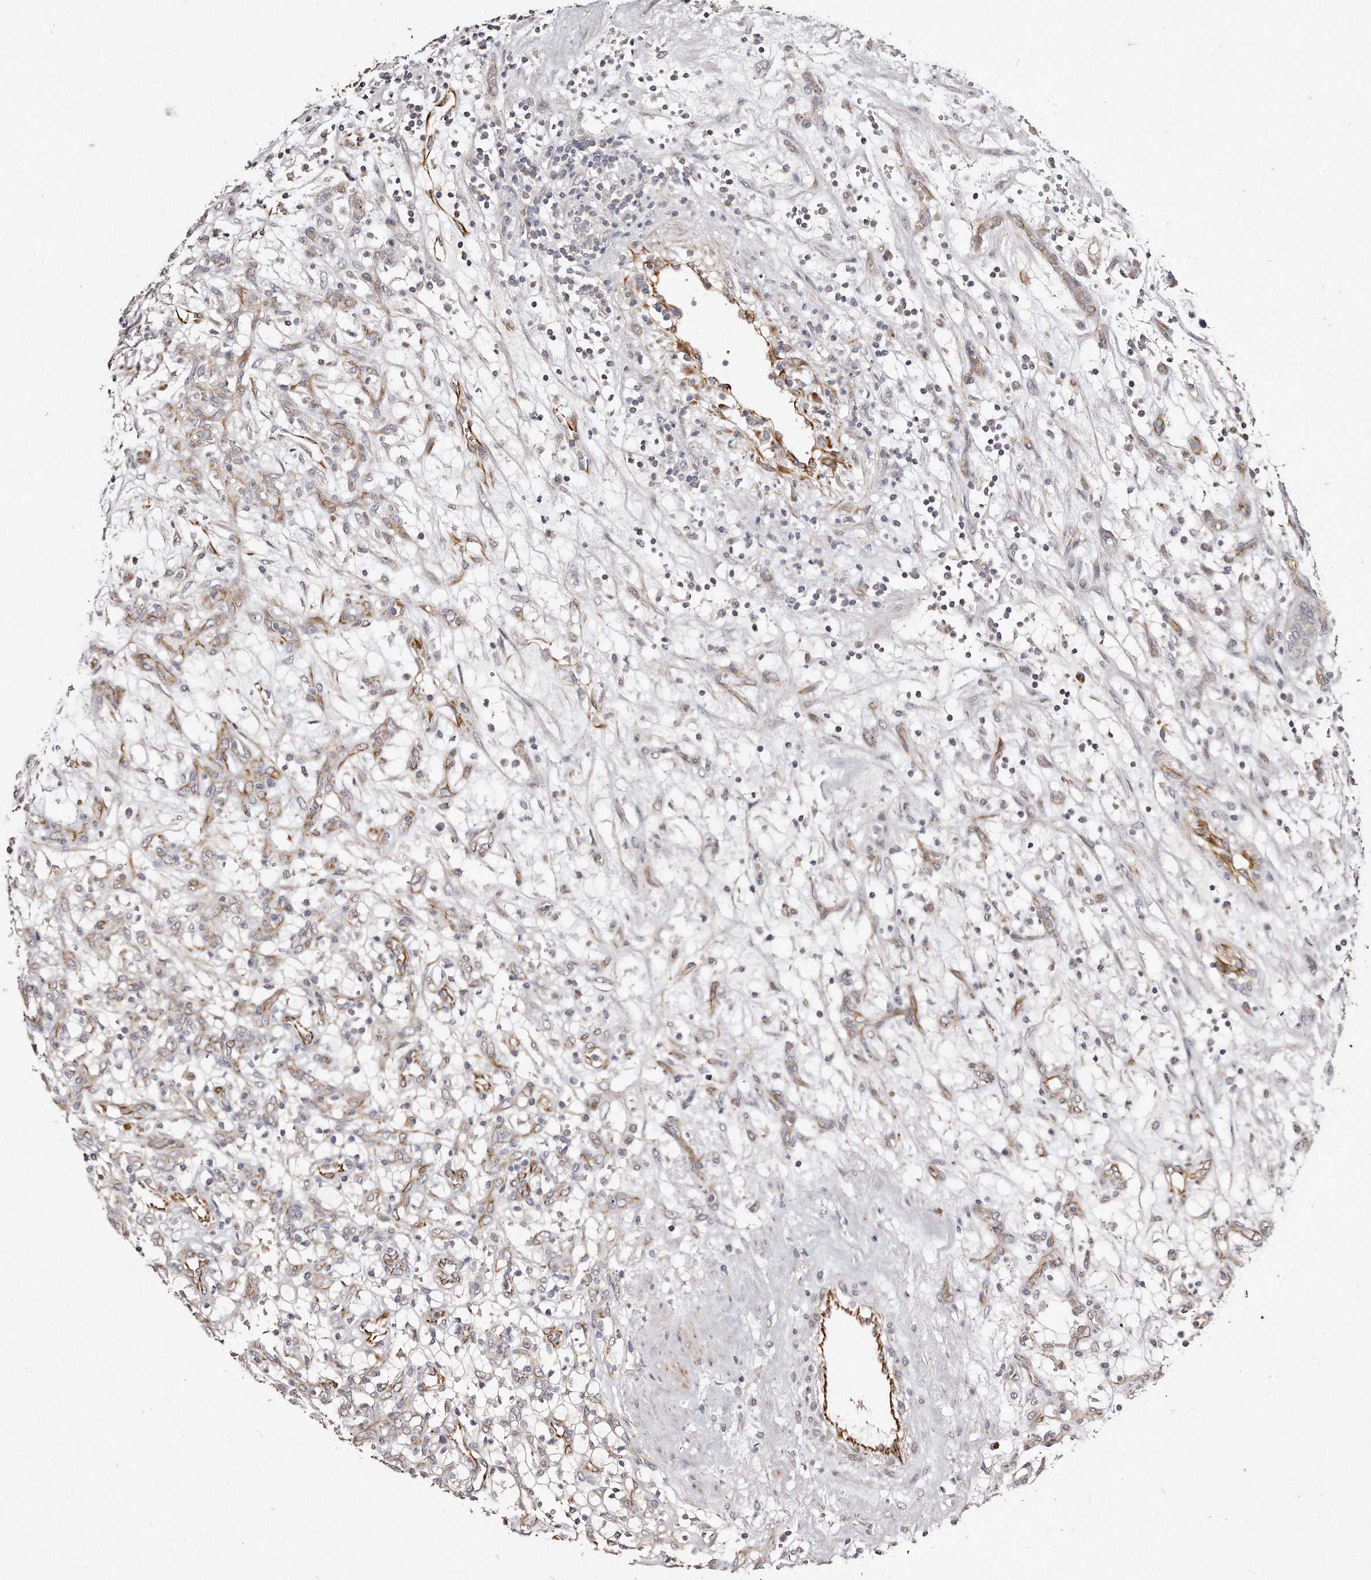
{"staining": {"intensity": "negative", "quantity": "none", "location": "none"}, "tissue": "renal cancer", "cell_type": "Tumor cells", "image_type": "cancer", "snomed": [{"axis": "morphology", "description": "Adenocarcinoma, NOS"}, {"axis": "topography", "description": "Kidney"}], "caption": "IHC image of neoplastic tissue: adenocarcinoma (renal) stained with DAB (3,3'-diaminobenzidine) demonstrates no significant protein staining in tumor cells.", "gene": "ZYG11A", "patient": {"sex": "female", "age": 57}}